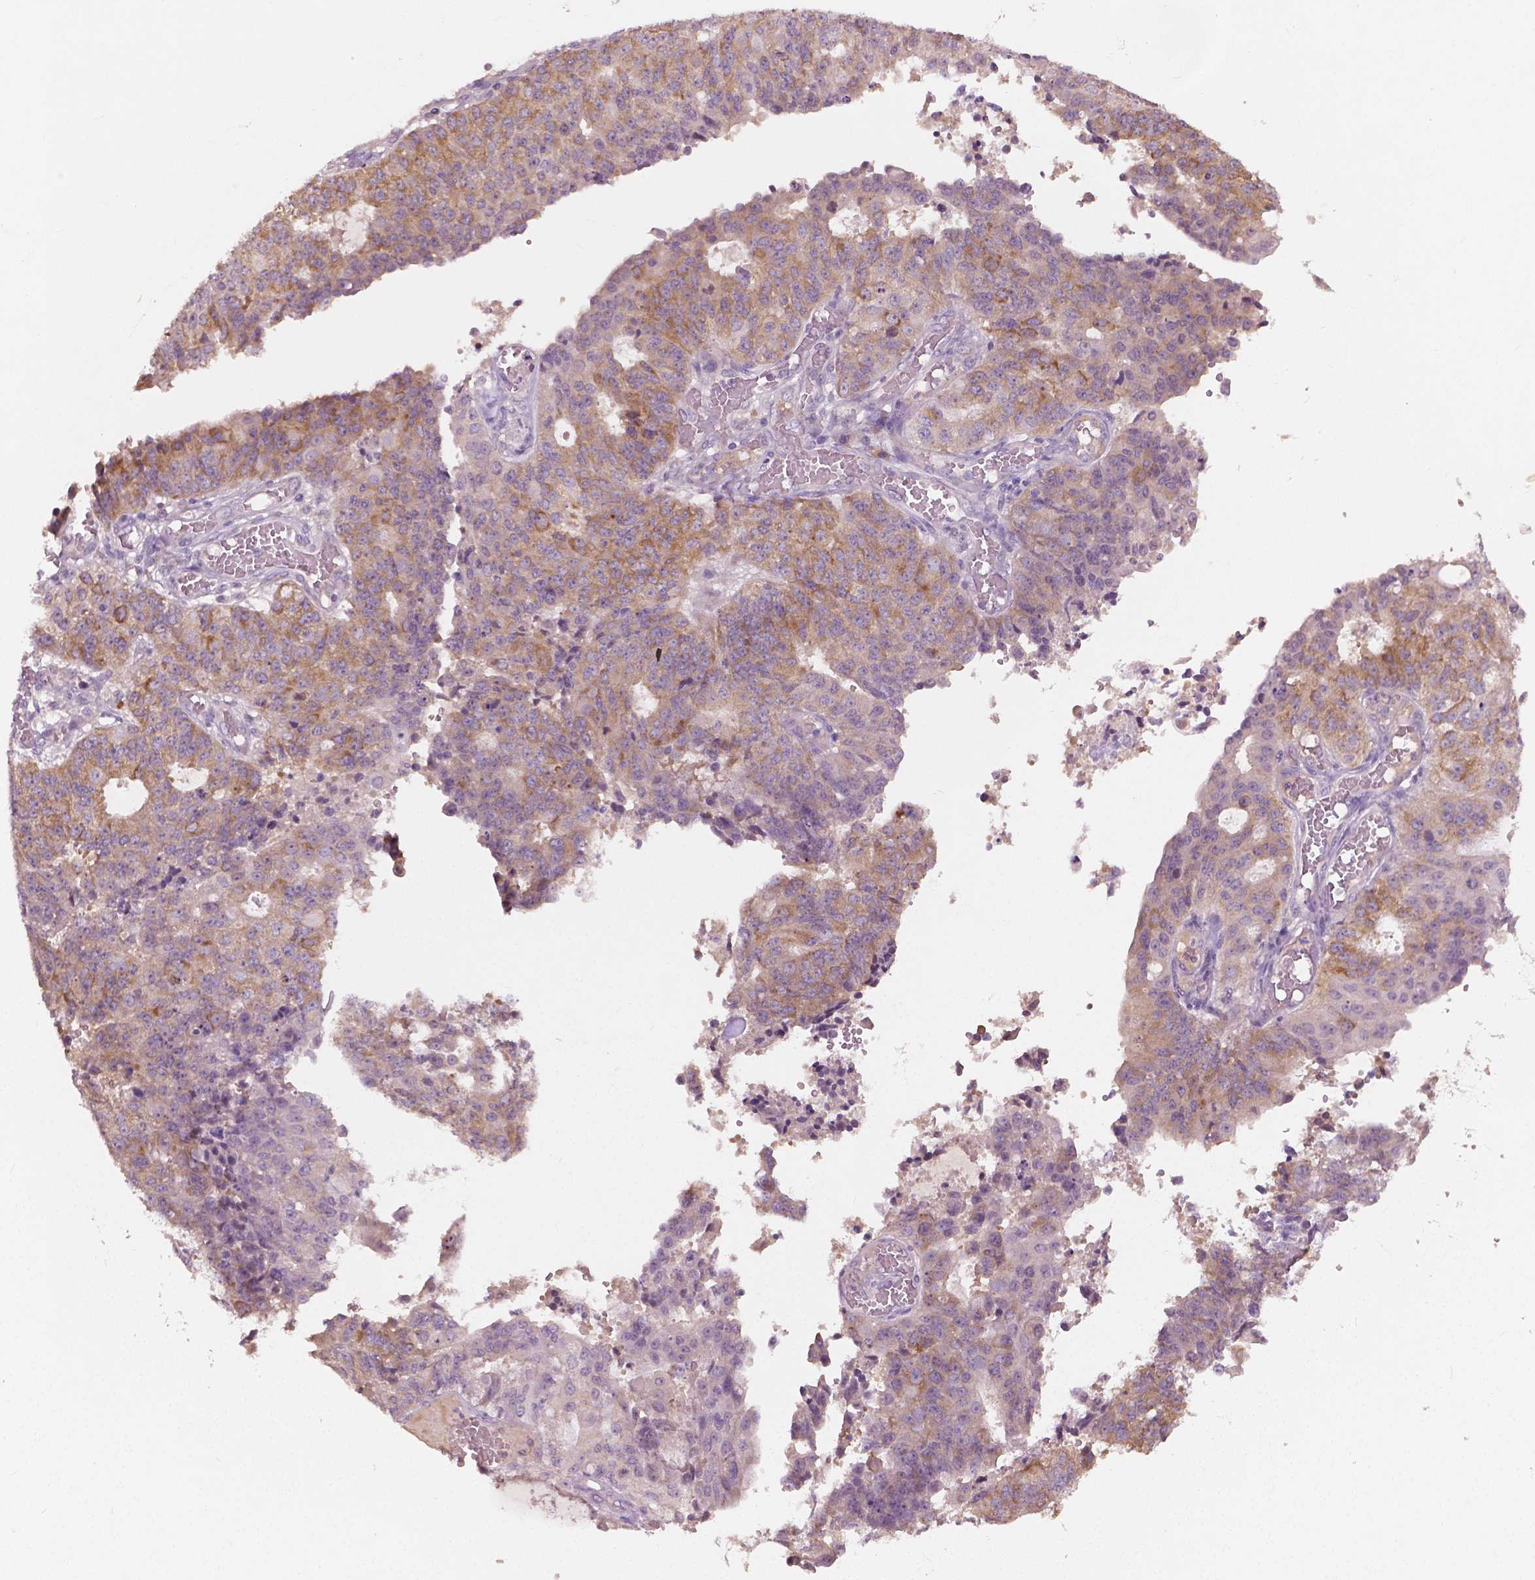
{"staining": {"intensity": "weak", "quantity": "25%-75%", "location": "cytoplasmic/membranous"}, "tissue": "endometrial cancer", "cell_type": "Tumor cells", "image_type": "cancer", "snomed": [{"axis": "morphology", "description": "Adenocarcinoma, NOS"}, {"axis": "topography", "description": "Endometrium"}], "caption": "Immunohistochemistry (DAB) staining of endometrial adenocarcinoma demonstrates weak cytoplasmic/membranous protein positivity in approximately 25%-75% of tumor cells.", "gene": "LSM14B", "patient": {"sex": "female", "age": 82}}